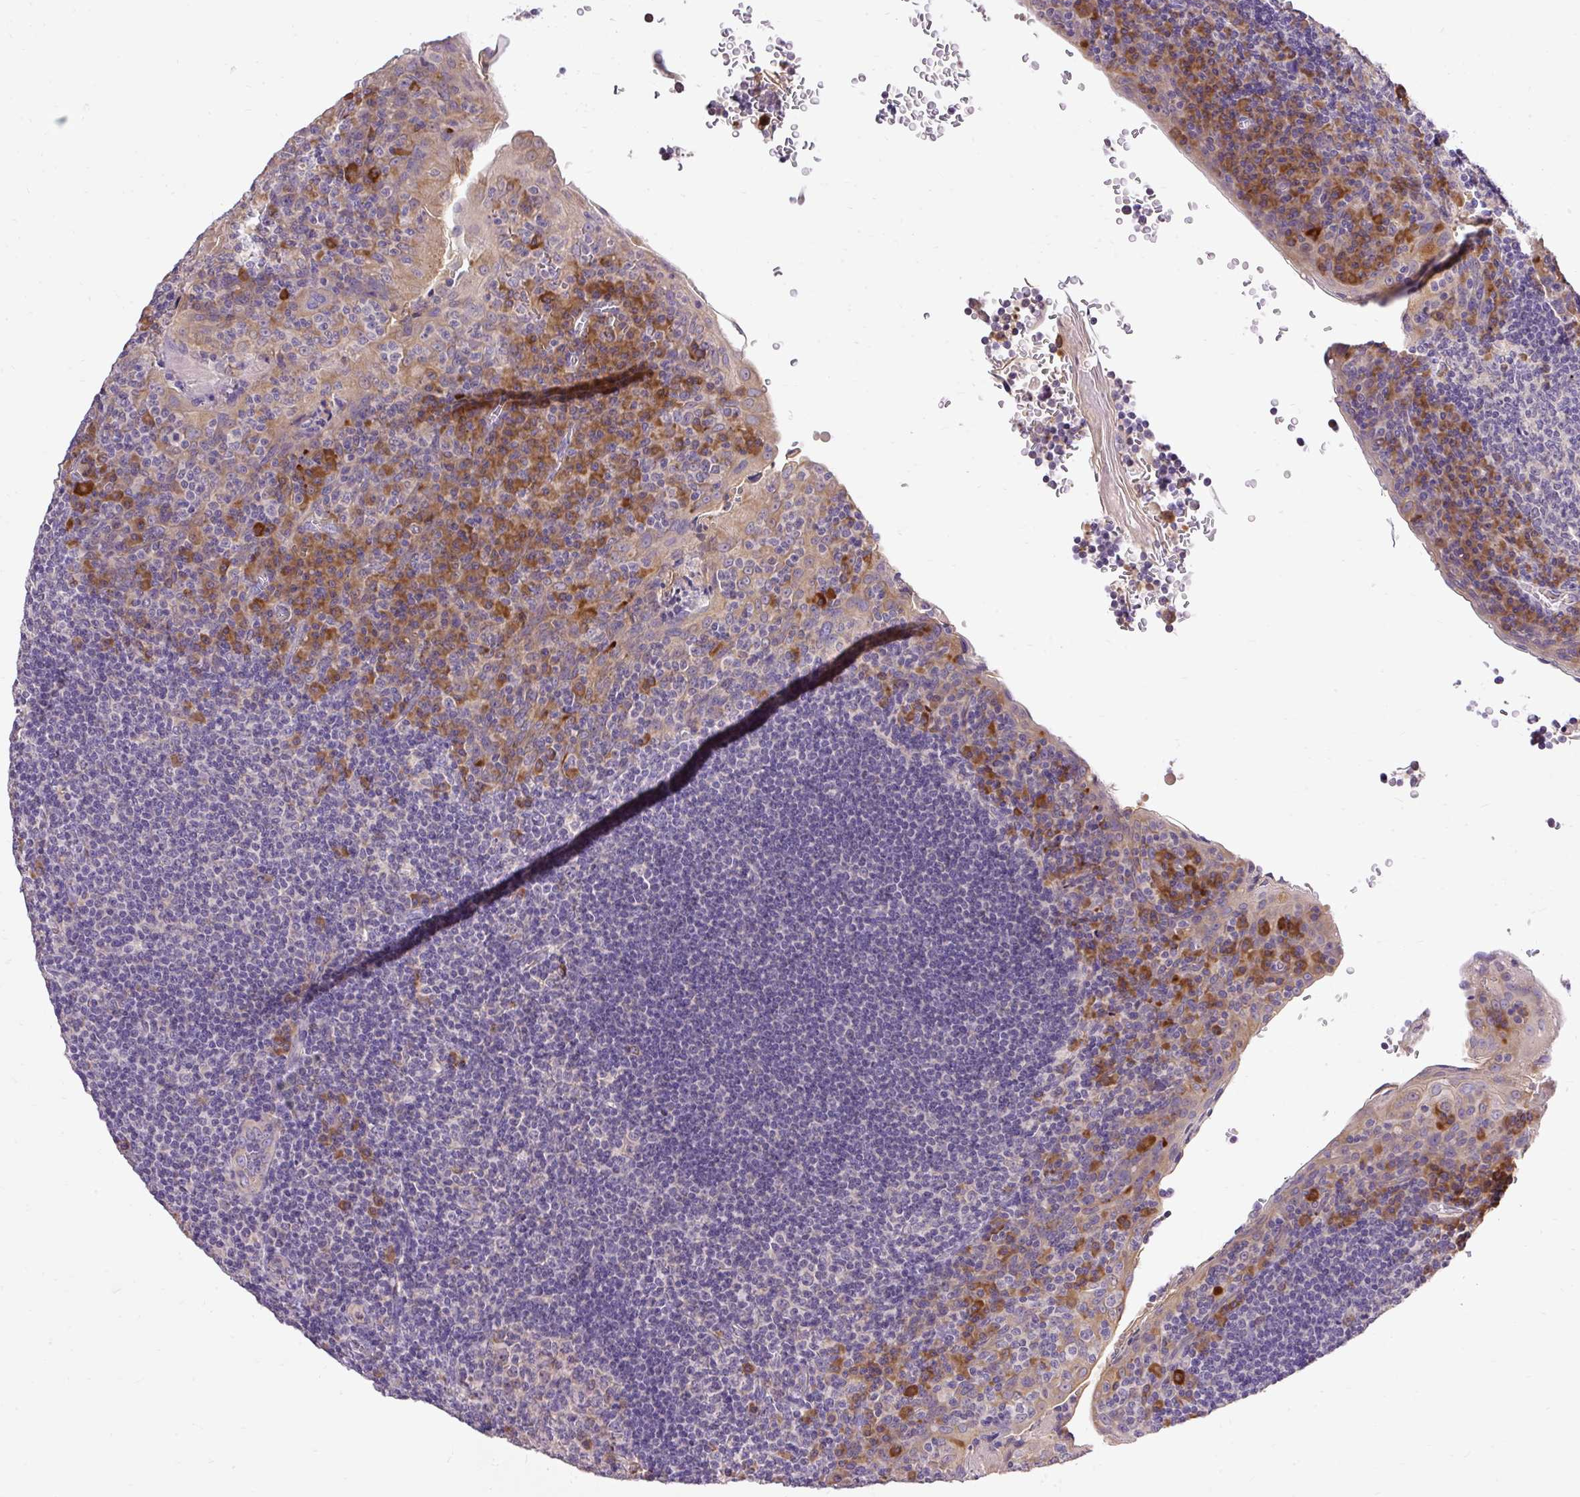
{"staining": {"intensity": "moderate", "quantity": "<25%", "location": "cytoplasmic/membranous"}, "tissue": "tonsil", "cell_type": "Germinal center cells", "image_type": "normal", "snomed": [{"axis": "morphology", "description": "Normal tissue, NOS"}, {"axis": "topography", "description": "Tonsil"}], "caption": "Protein staining by immunohistochemistry (IHC) displays moderate cytoplasmic/membranous staining in approximately <25% of germinal center cells in unremarkable tonsil. (DAB (3,3'-diaminobenzidine) IHC with brightfield microscopy, high magnification).", "gene": "SEC63", "patient": {"sex": "male", "age": 17}}